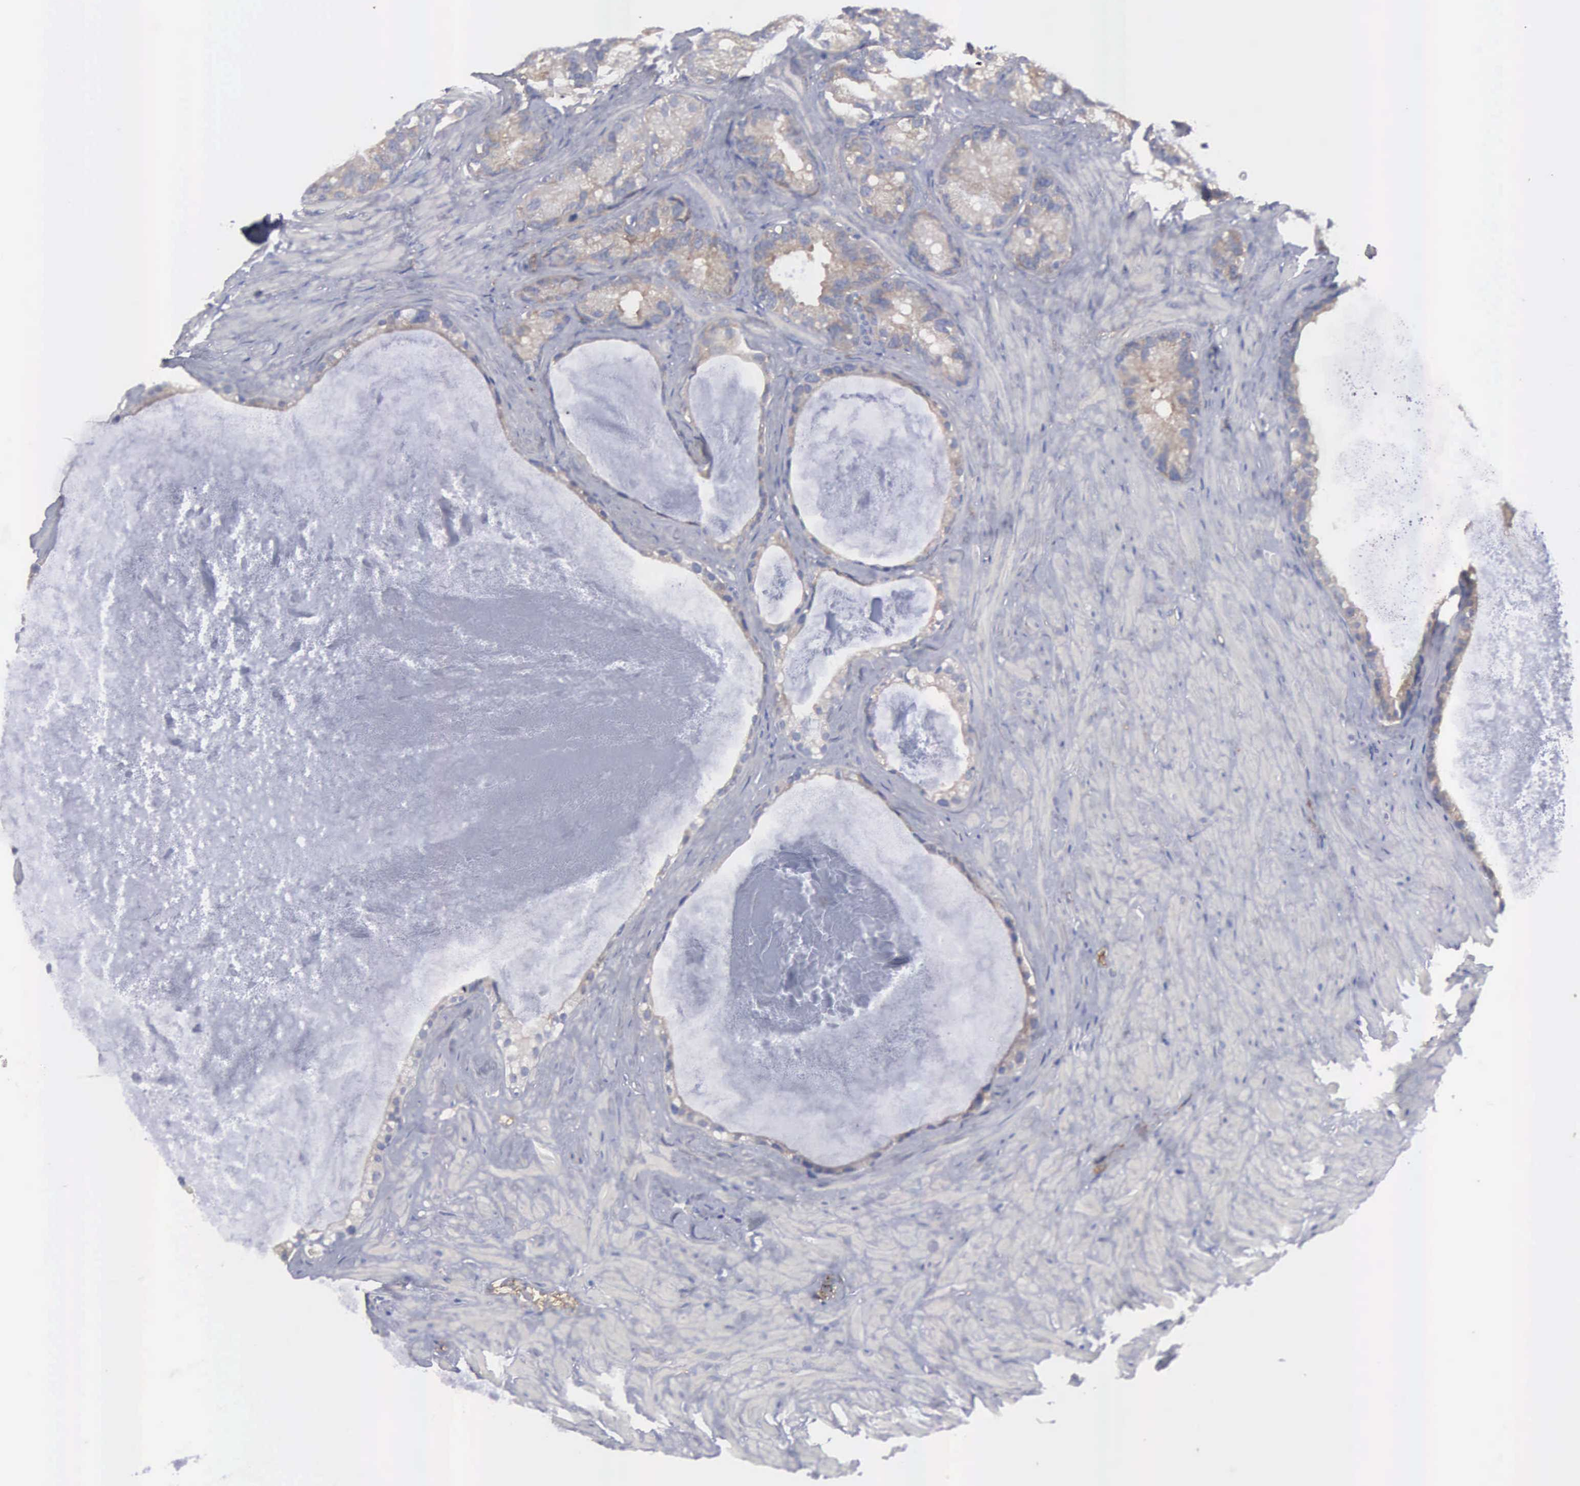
{"staining": {"intensity": "weak", "quantity": ">75%", "location": "cytoplasmic/membranous"}, "tissue": "seminal vesicle", "cell_type": "Glandular cells", "image_type": "normal", "snomed": [{"axis": "morphology", "description": "Normal tissue, NOS"}, {"axis": "topography", "description": "Seminal veicle"}], "caption": "This histopathology image exhibits immunohistochemistry (IHC) staining of normal seminal vesicle, with low weak cytoplasmic/membranous expression in about >75% of glandular cells.", "gene": "CEP170B", "patient": {"sex": "male", "age": 63}}